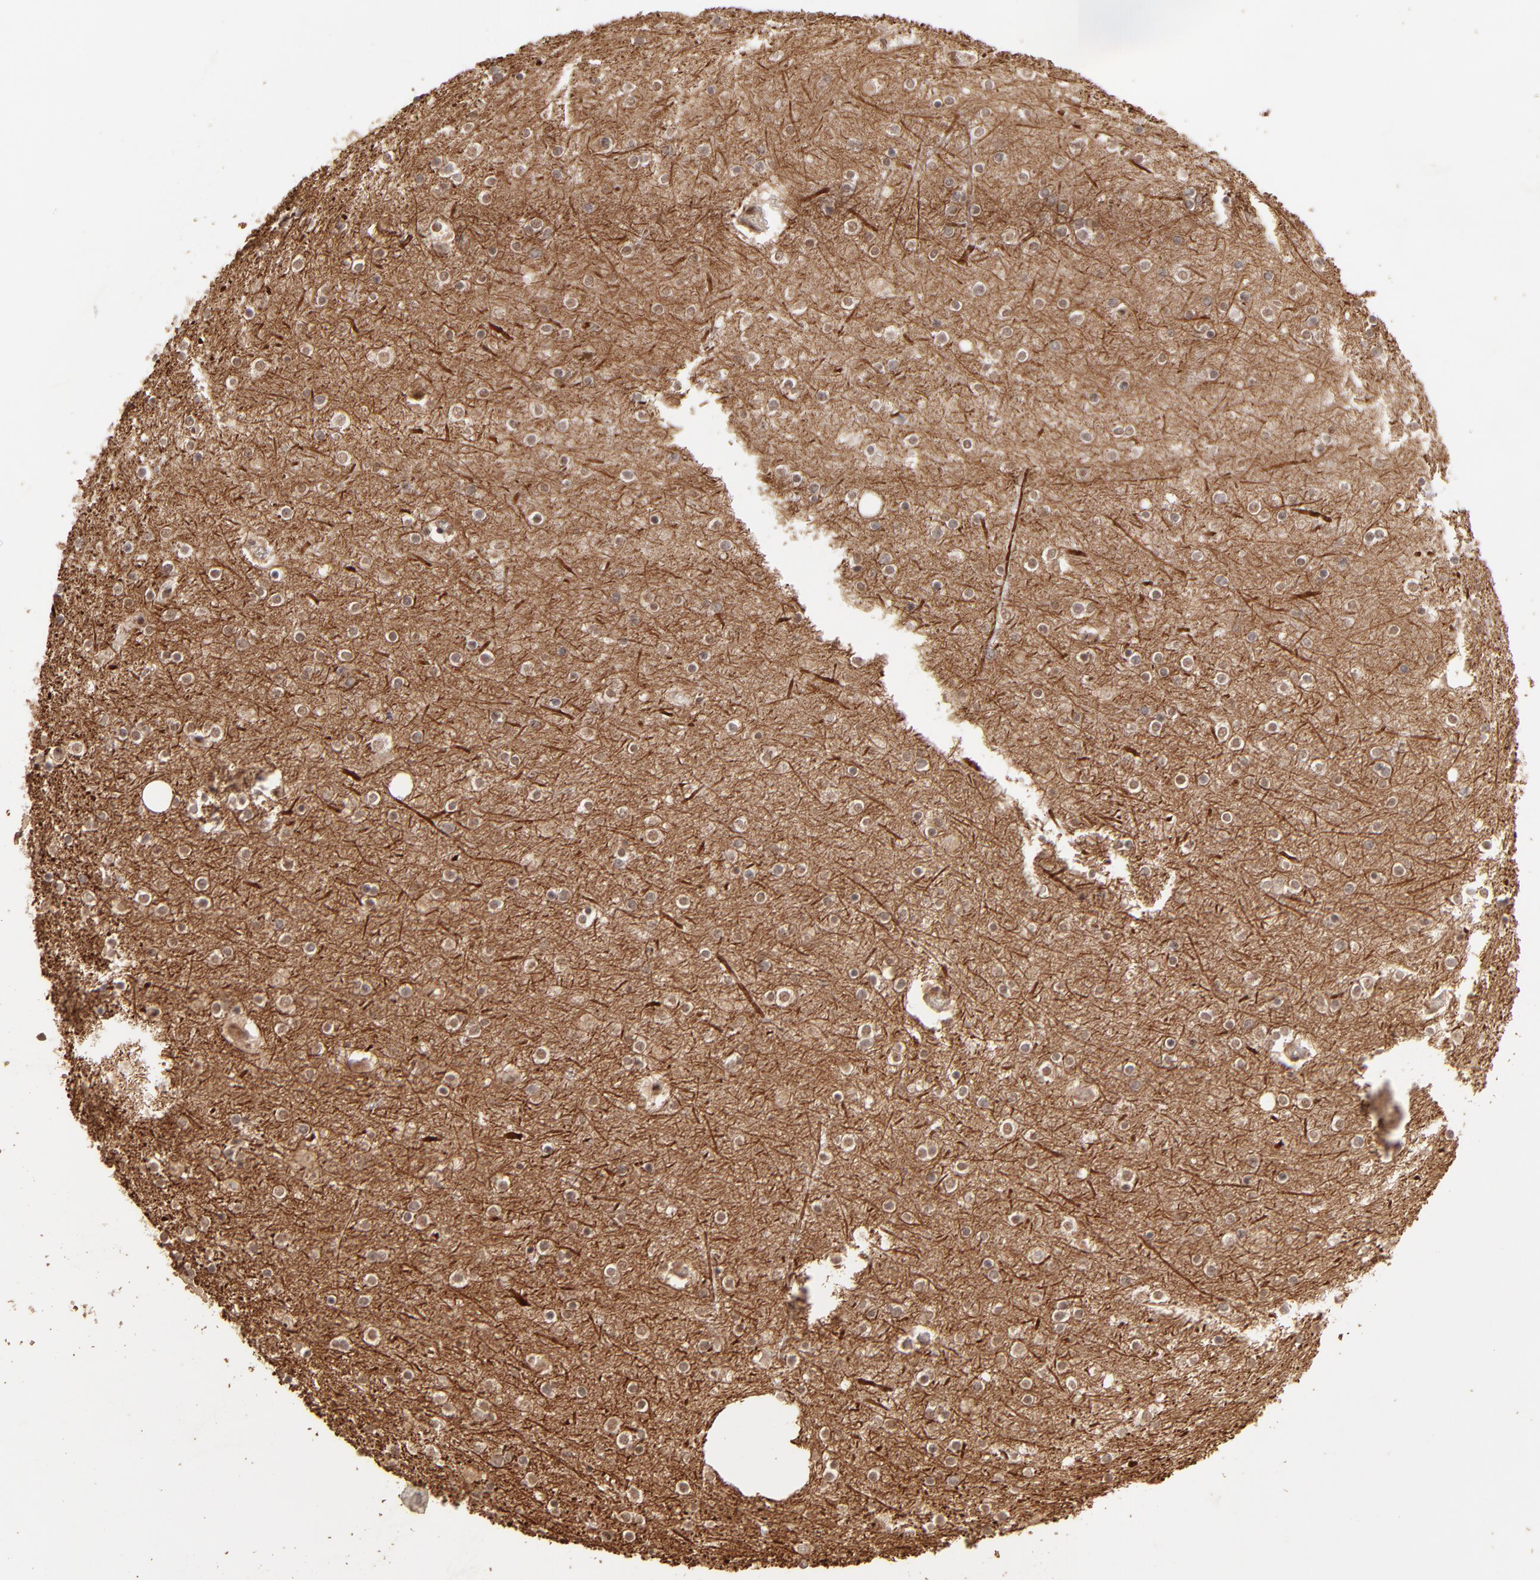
{"staining": {"intensity": "negative", "quantity": "none", "location": "none"}, "tissue": "cerebral cortex", "cell_type": "Endothelial cells", "image_type": "normal", "snomed": [{"axis": "morphology", "description": "Normal tissue, NOS"}, {"axis": "topography", "description": "Cerebral cortex"}], "caption": "An immunohistochemistry micrograph of unremarkable cerebral cortex is shown. There is no staining in endothelial cells of cerebral cortex.", "gene": "CLOCK", "patient": {"sex": "female", "age": 54}}